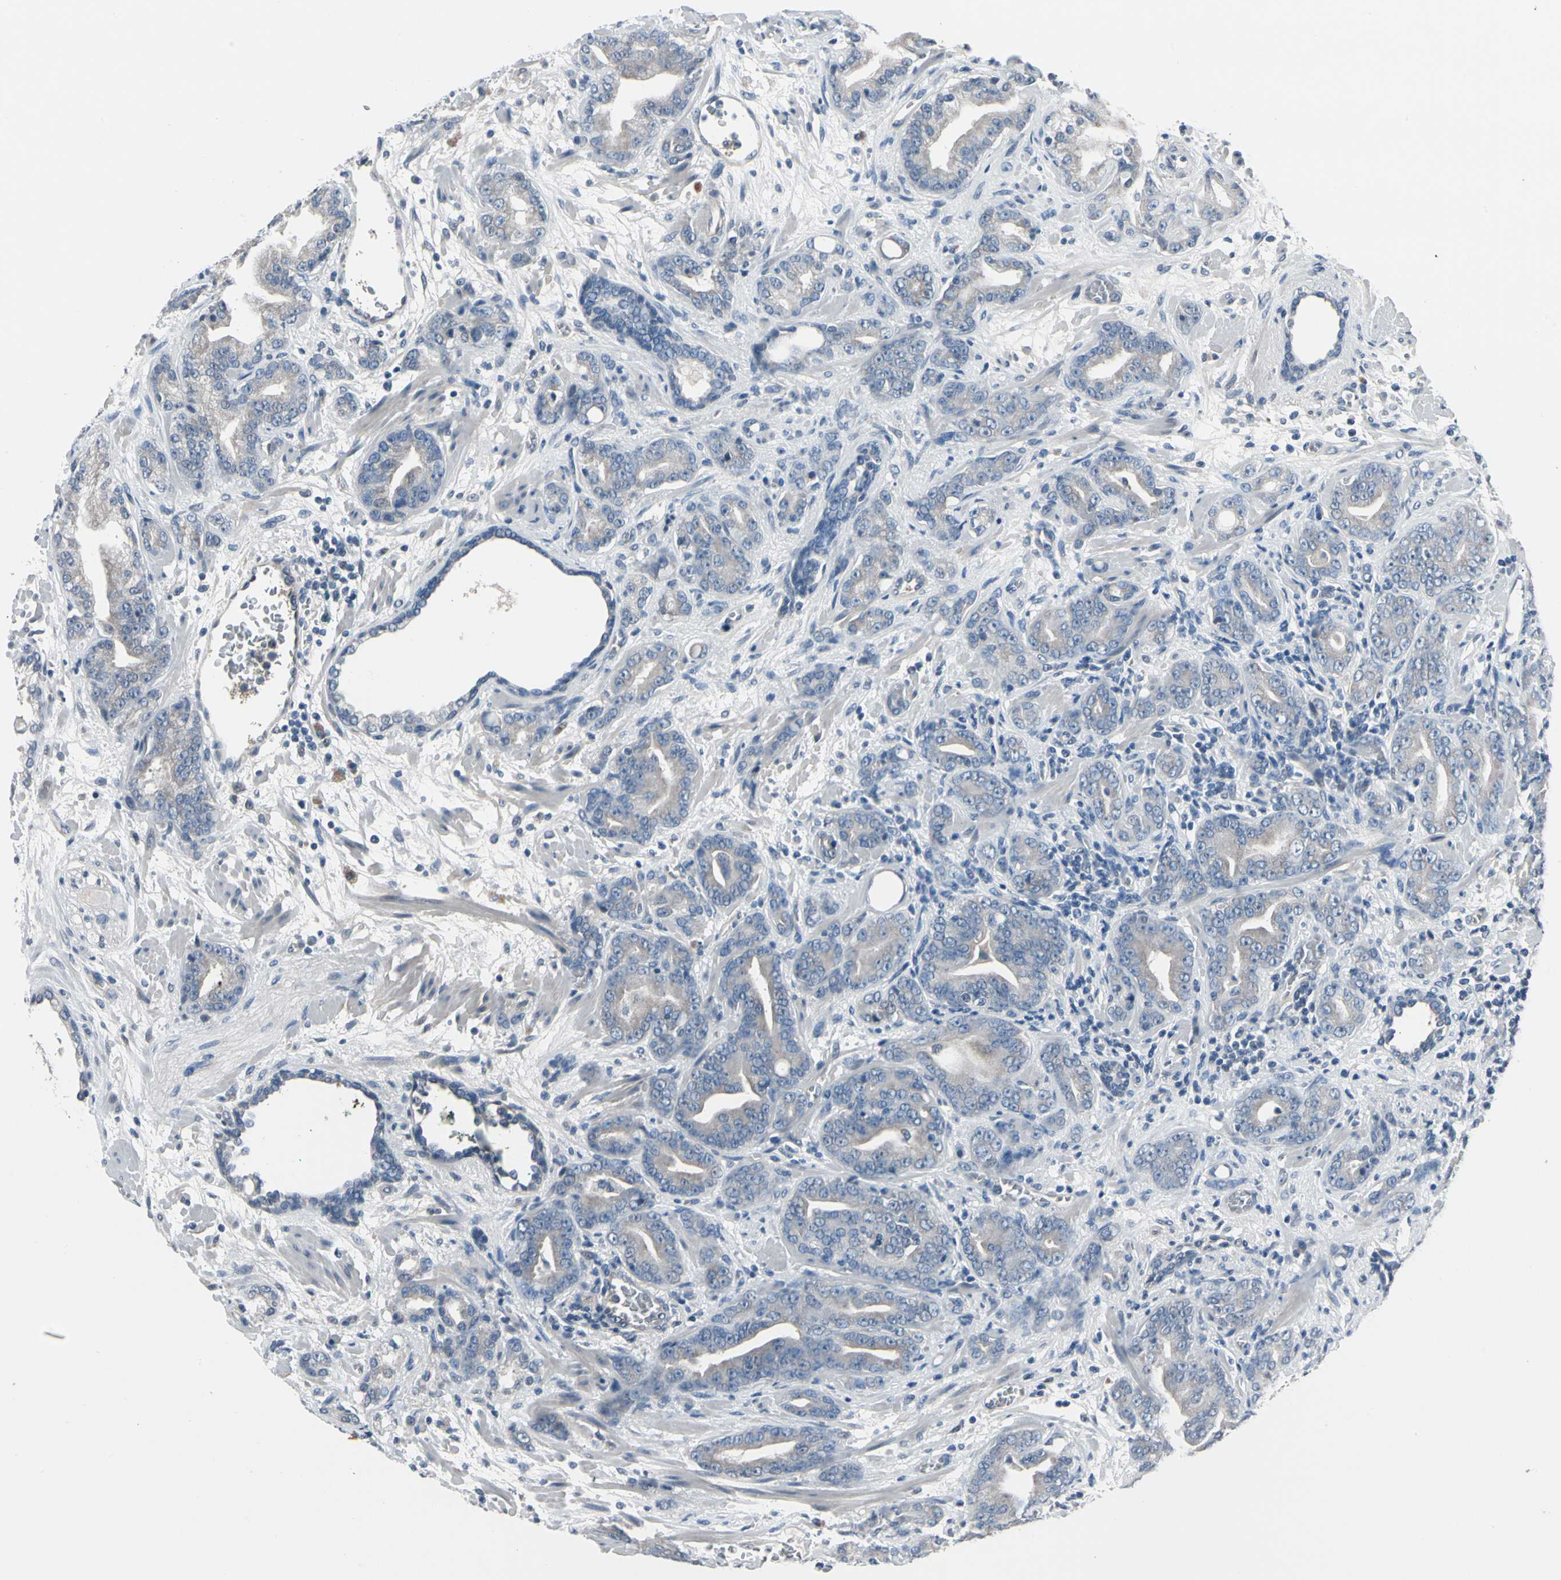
{"staining": {"intensity": "weak", "quantity": "25%-75%", "location": "cytoplasmic/membranous"}, "tissue": "prostate cancer", "cell_type": "Tumor cells", "image_type": "cancer", "snomed": [{"axis": "morphology", "description": "Adenocarcinoma, Low grade"}, {"axis": "topography", "description": "Prostate"}], "caption": "A brown stain labels weak cytoplasmic/membranous positivity of a protein in human prostate cancer tumor cells. (IHC, brightfield microscopy, high magnification).", "gene": "PGR", "patient": {"sex": "male", "age": 63}}